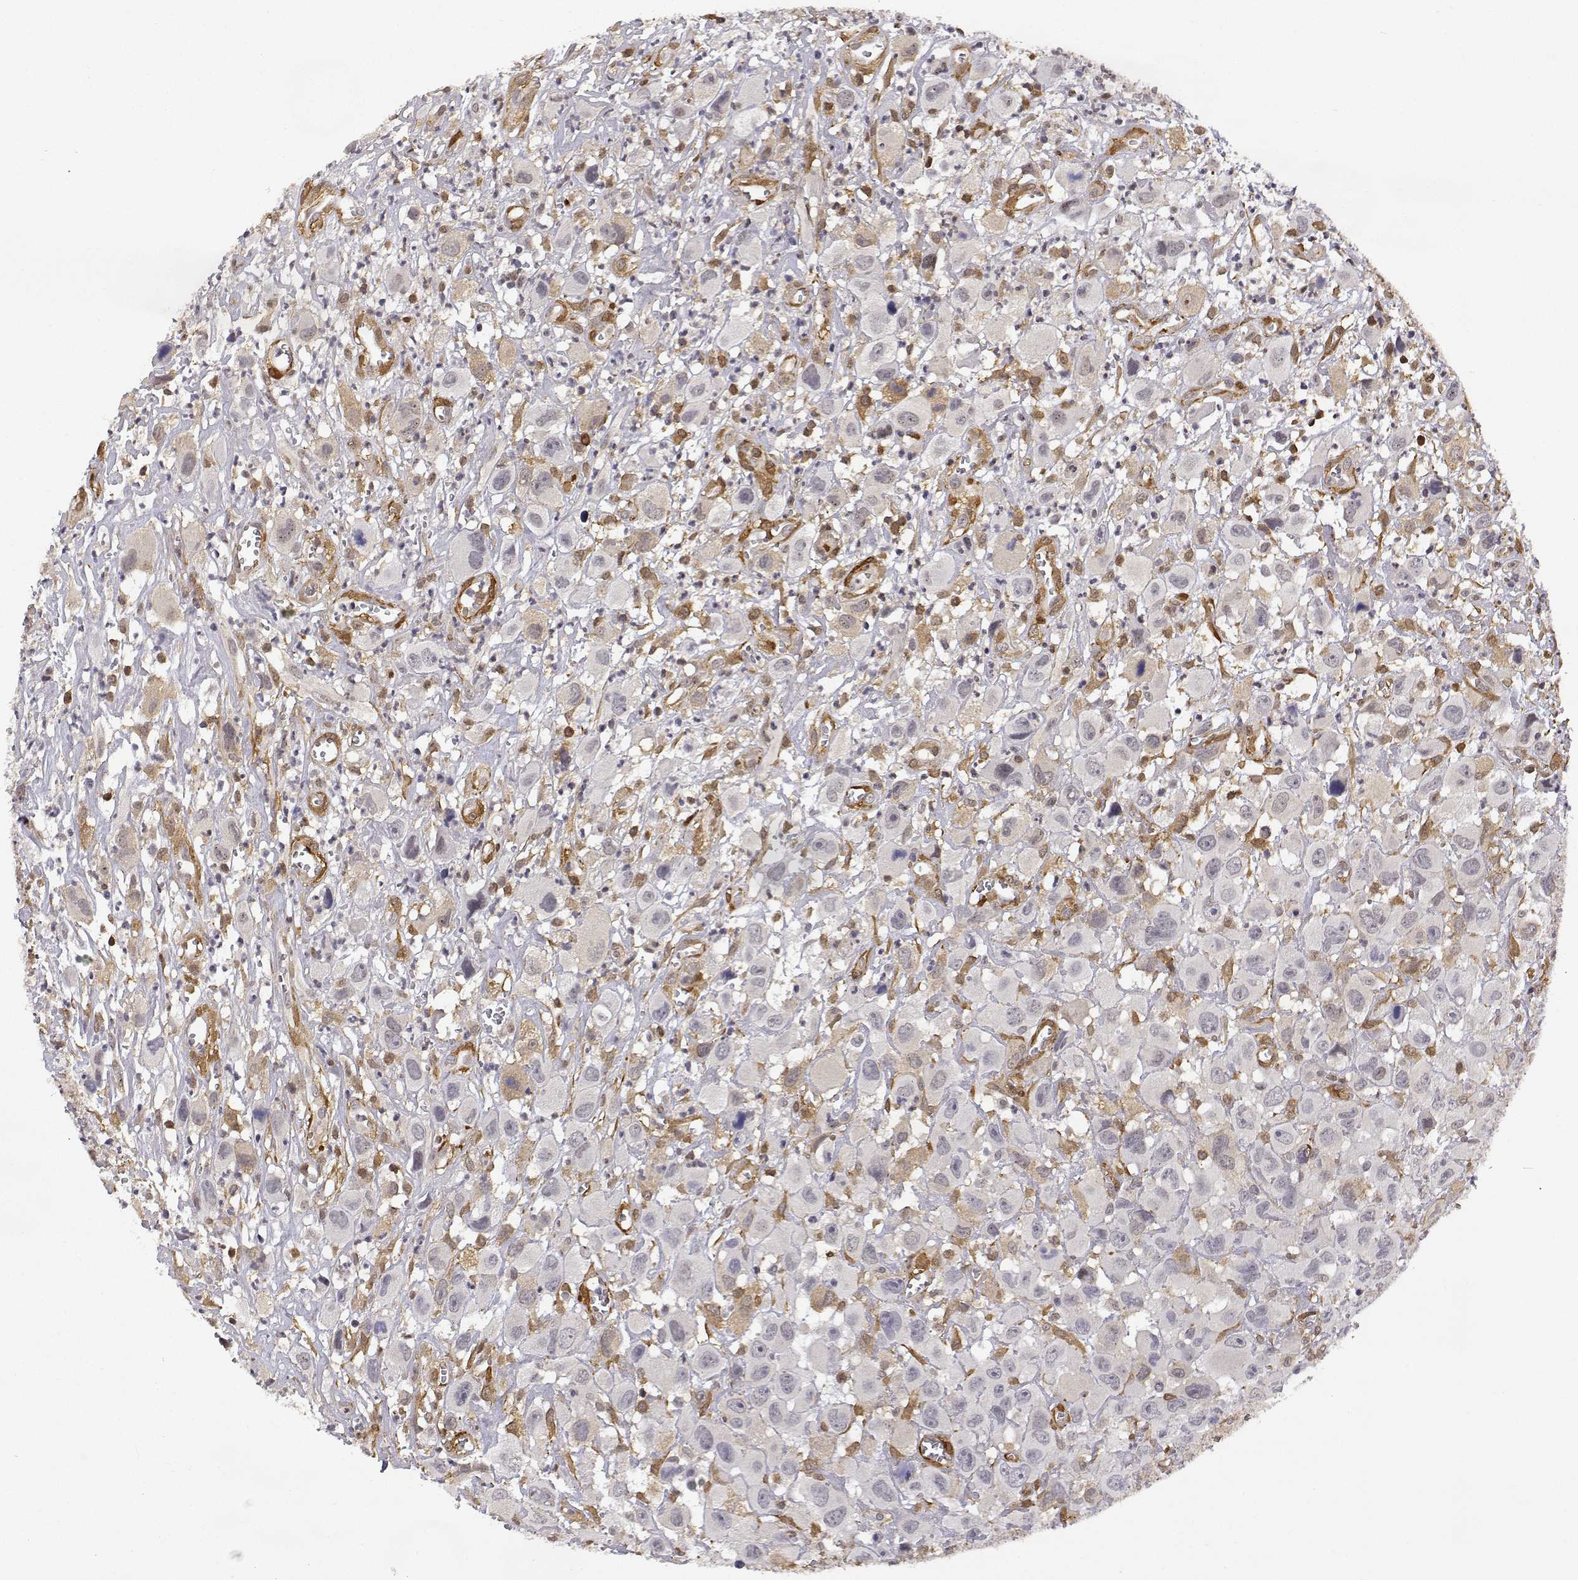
{"staining": {"intensity": "negative", "quantity": "none", "location": "none"}, "tissue": "head and neck cancer", "cell_type": "Tumor cells", "image_type": "cancer", "snomed": [{"axis": "morphology", "description": "Squamous cell carcinoma, NOS"}, {"axis": "morphology", "description": "Squamous cell carcinoma, metastatic, NOS"}, {"axis": "topography", "description": "Oral tissue"}, {"axis": "topography", "description": "Head-Neck"}], "caption": "Immunohistochemistry (IHC) histopathology image of human head and neck cancer (squamous cell carcinoma) stained for a protein (brown), which demonstrates no expression in tumor cells.", "gene": "PHGDH", "patient": {"sex": "female", "age": 85}}